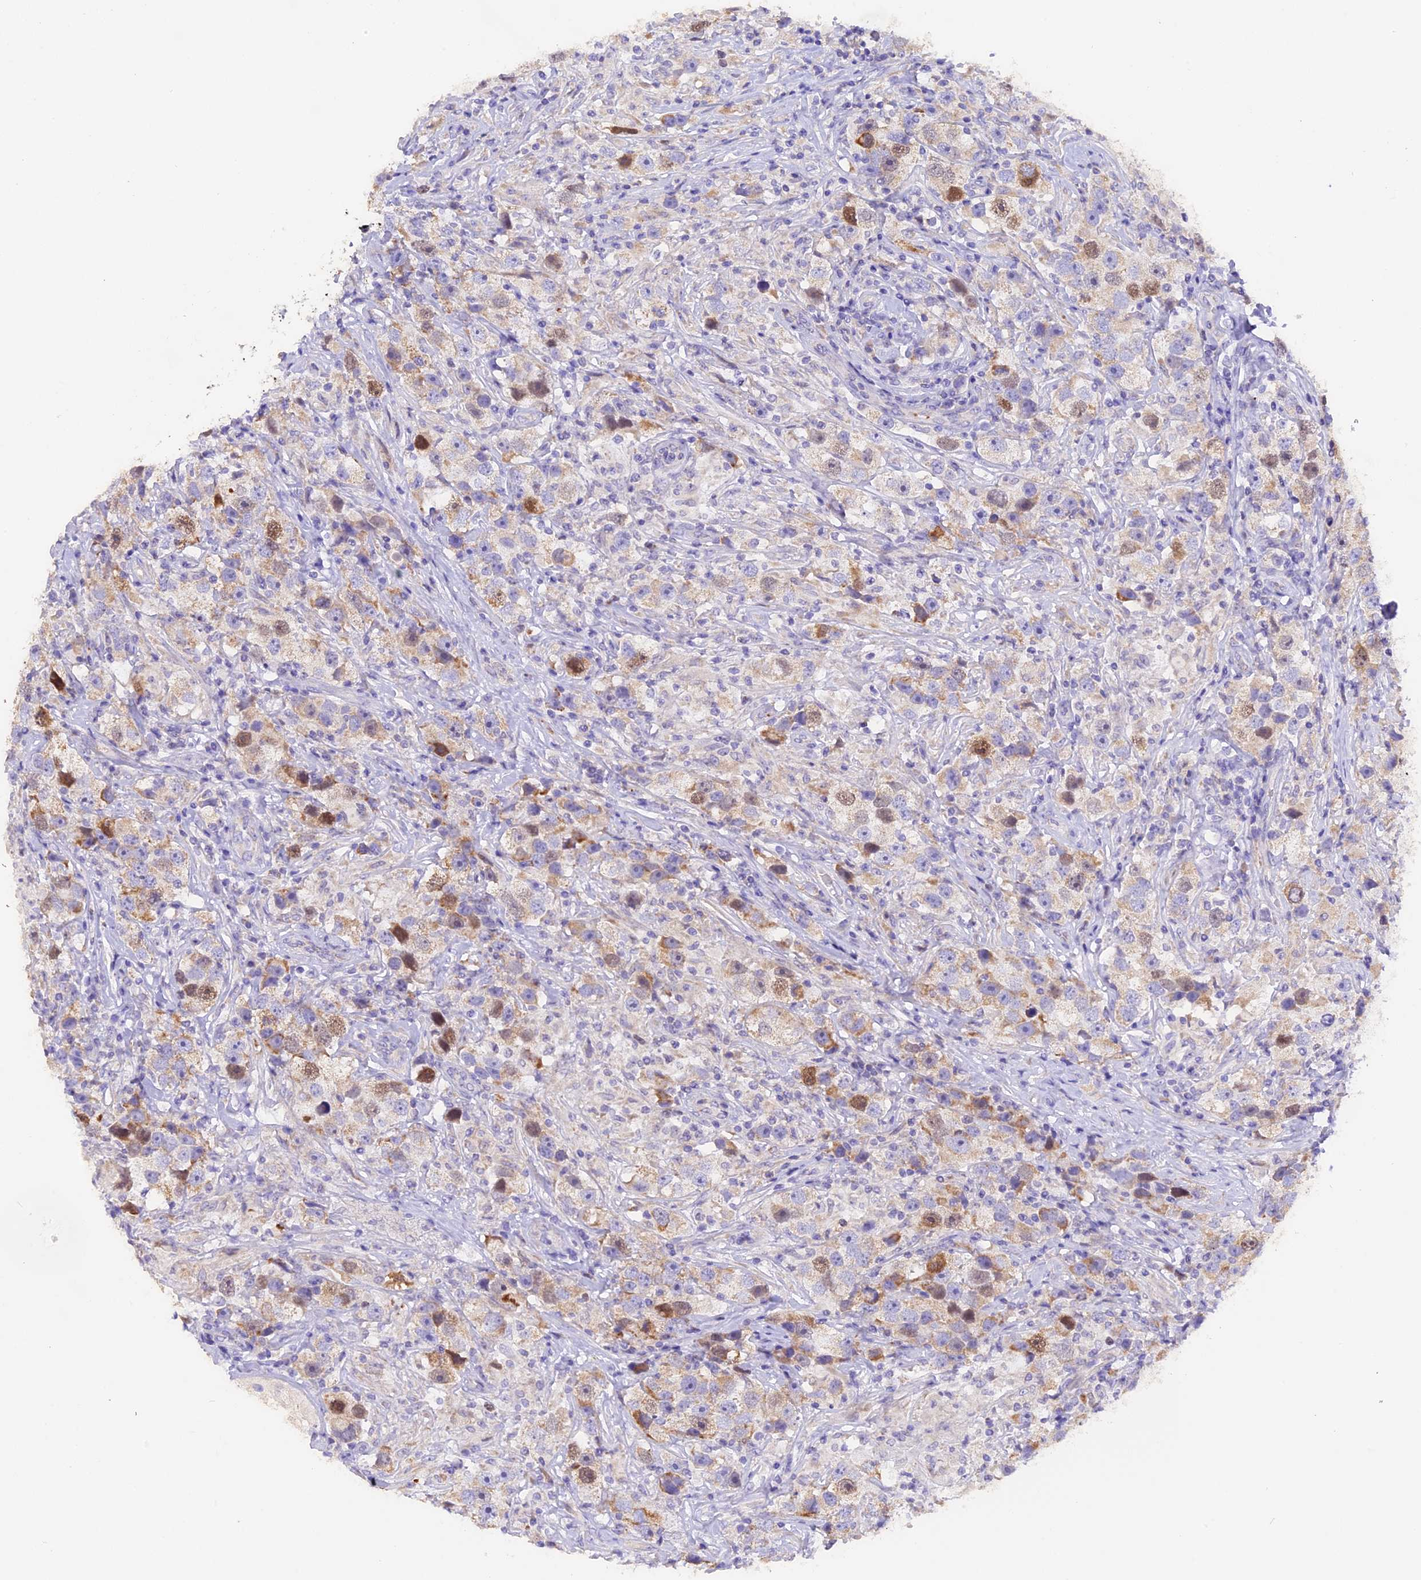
{"staining": {"intensity": "moderate", "quantity": "<25%", "location": "cytoplasmic/membranous,nuclear"}, "tissue": "testis cancer", "cell_type": "Tumor cells", "image_type": "cancer", "snomed": [{"axis": "morphology", "description": "Seminoma, NOS"}, {"axis": "topography", "description": "Testis"}], "caption": "The photomicrograph shows staining of testis cancer, revealing moderate cytoplasmic/membranous and nuclear protein expression (brown color) within tumor cells.", "gene": "PKIA", "patient": {"sex": "male", "age": 49}}